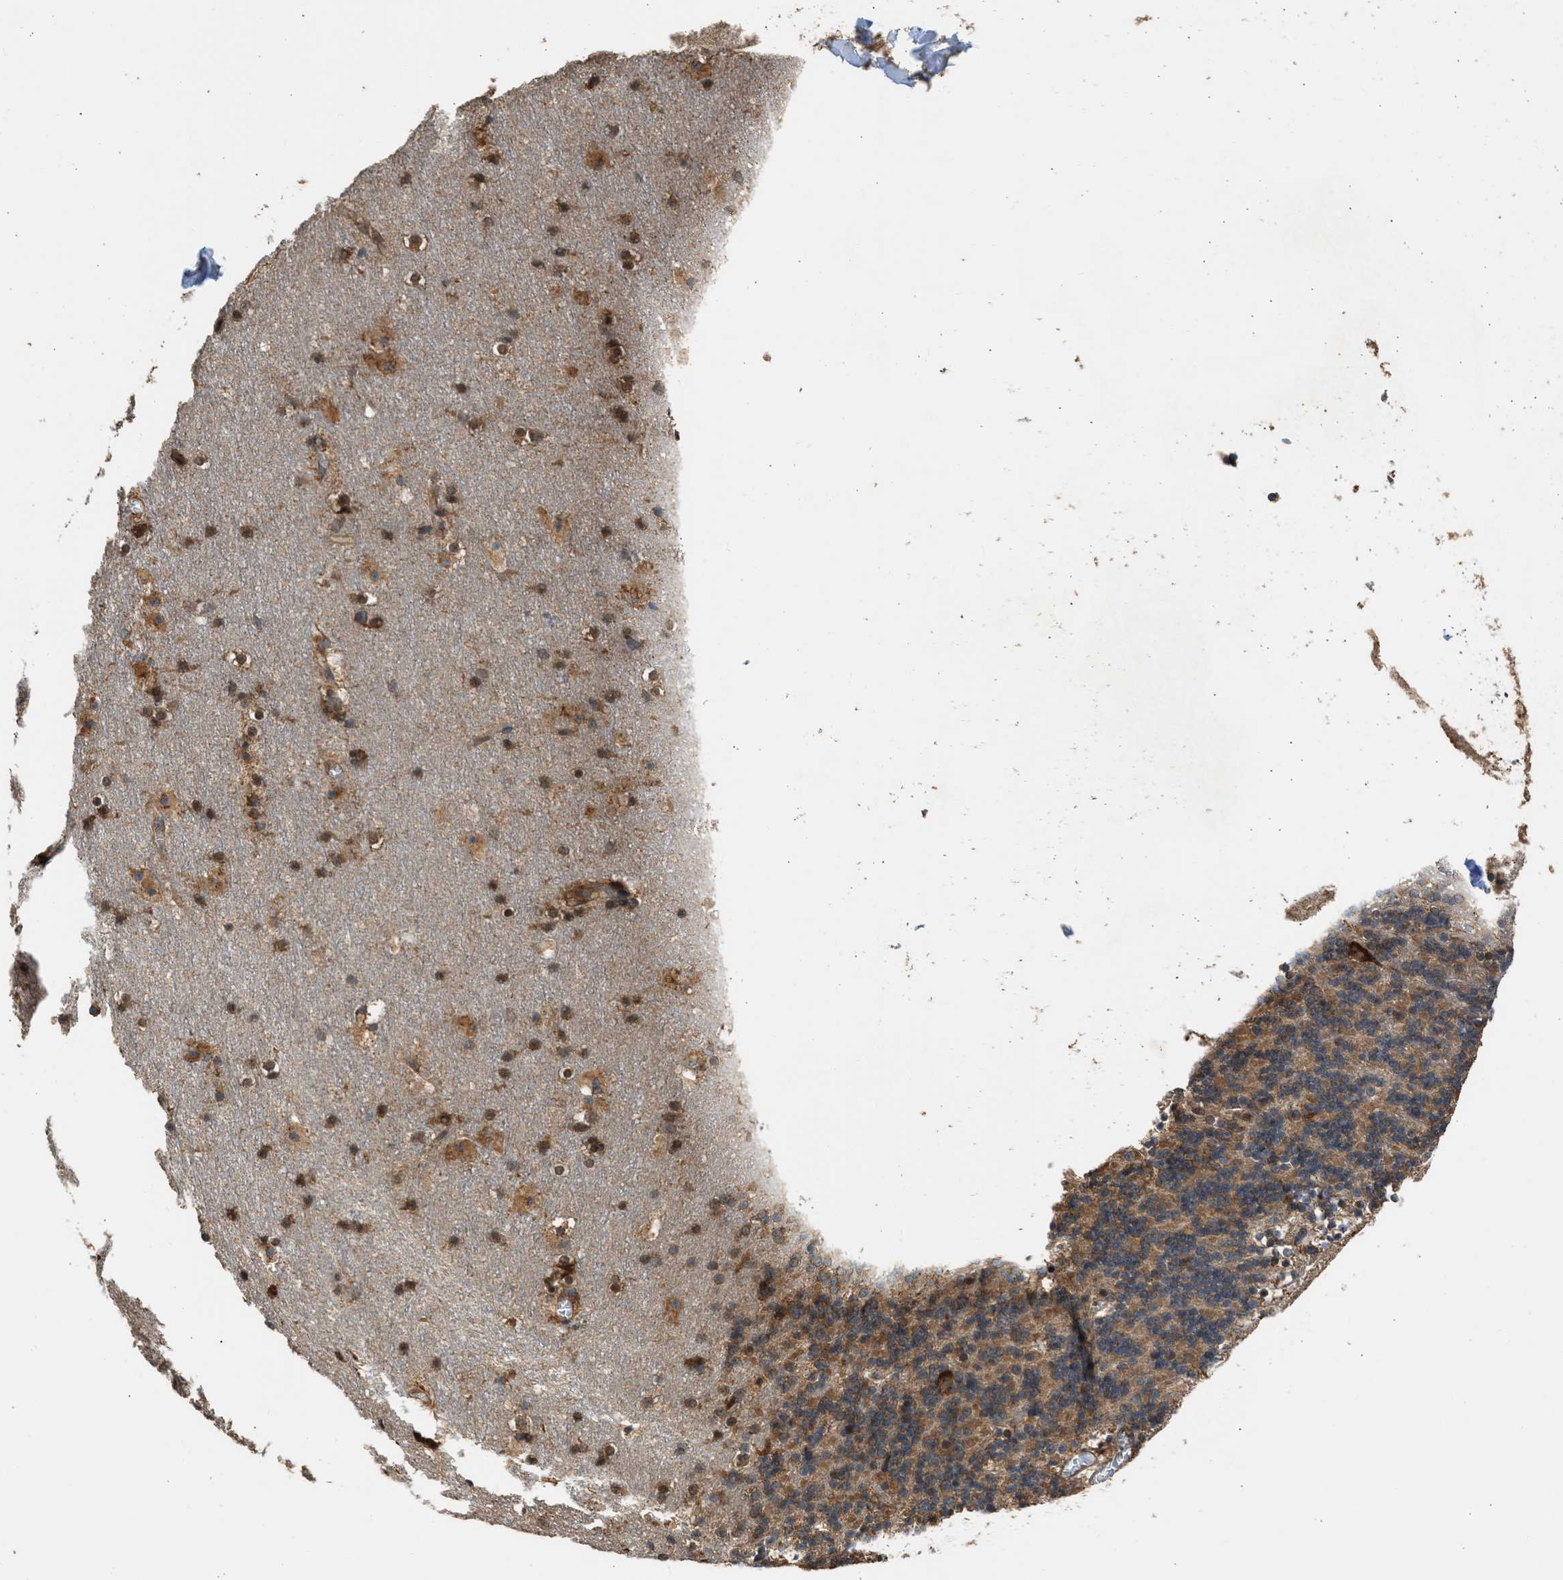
{"staining": {"intensity": "moderate", "quantity": ">75%", "location": "cytoplasmic/membranous"}, "tissue": "cerebellum", "cell_type": "Cells in granular layer", "image_type": "normal", "snomed": [{"axis": "morphology", "description": "Normal tissue, NOS"}, {"axis": "topography", "description": "Cerebellum"}], "caption": "A medium amount of moderate cytoplasmic/membranous staining is appreciated in about >75% of cells in granular layer in normal cerebellum. (Stains: DAB in brown, nuclei in blue, Microscopy: brightfield microscopy at high magnification).", "gene": "SLC36A4", "patient": {"sex": "male", "age": 45}}